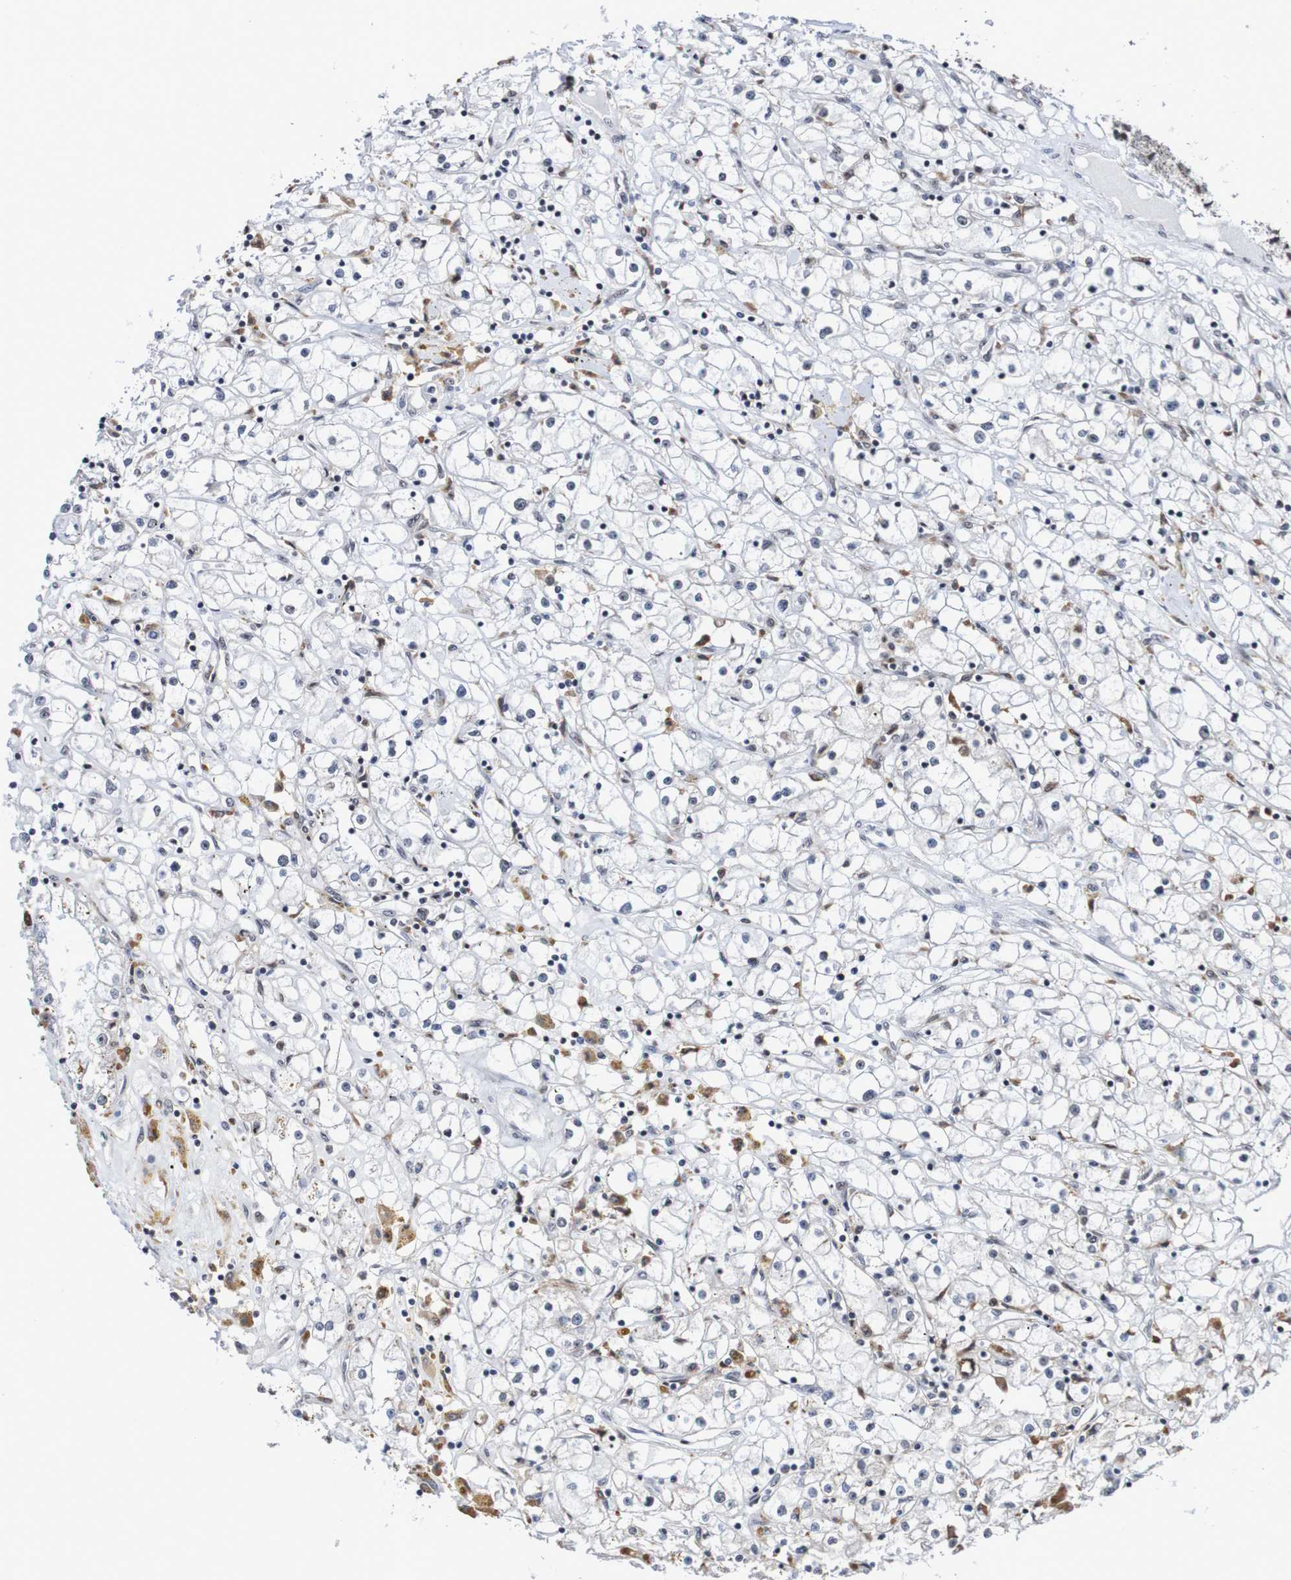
{"staining": {"intensity": "weak", "quantity": "<25%", "location": "cytoplasmic/membranous"}, "tissue": "renal cancer", "cell_type": "Tumor cells", "image_type": "cancer", "snomed": [{"axis": "morphology", "description": "Adenocarcinoma, NOS"}, {"axis": "topography", "description": "Kidney"}], "caption": "IHC photomicrograph of renal cancer stained for a protein (brown), which exhibits no positivity in tumor cells. Nuclei are stained in blue.", "gene": "CDC5L", "patient": {"sex": "male", "age": 56}}